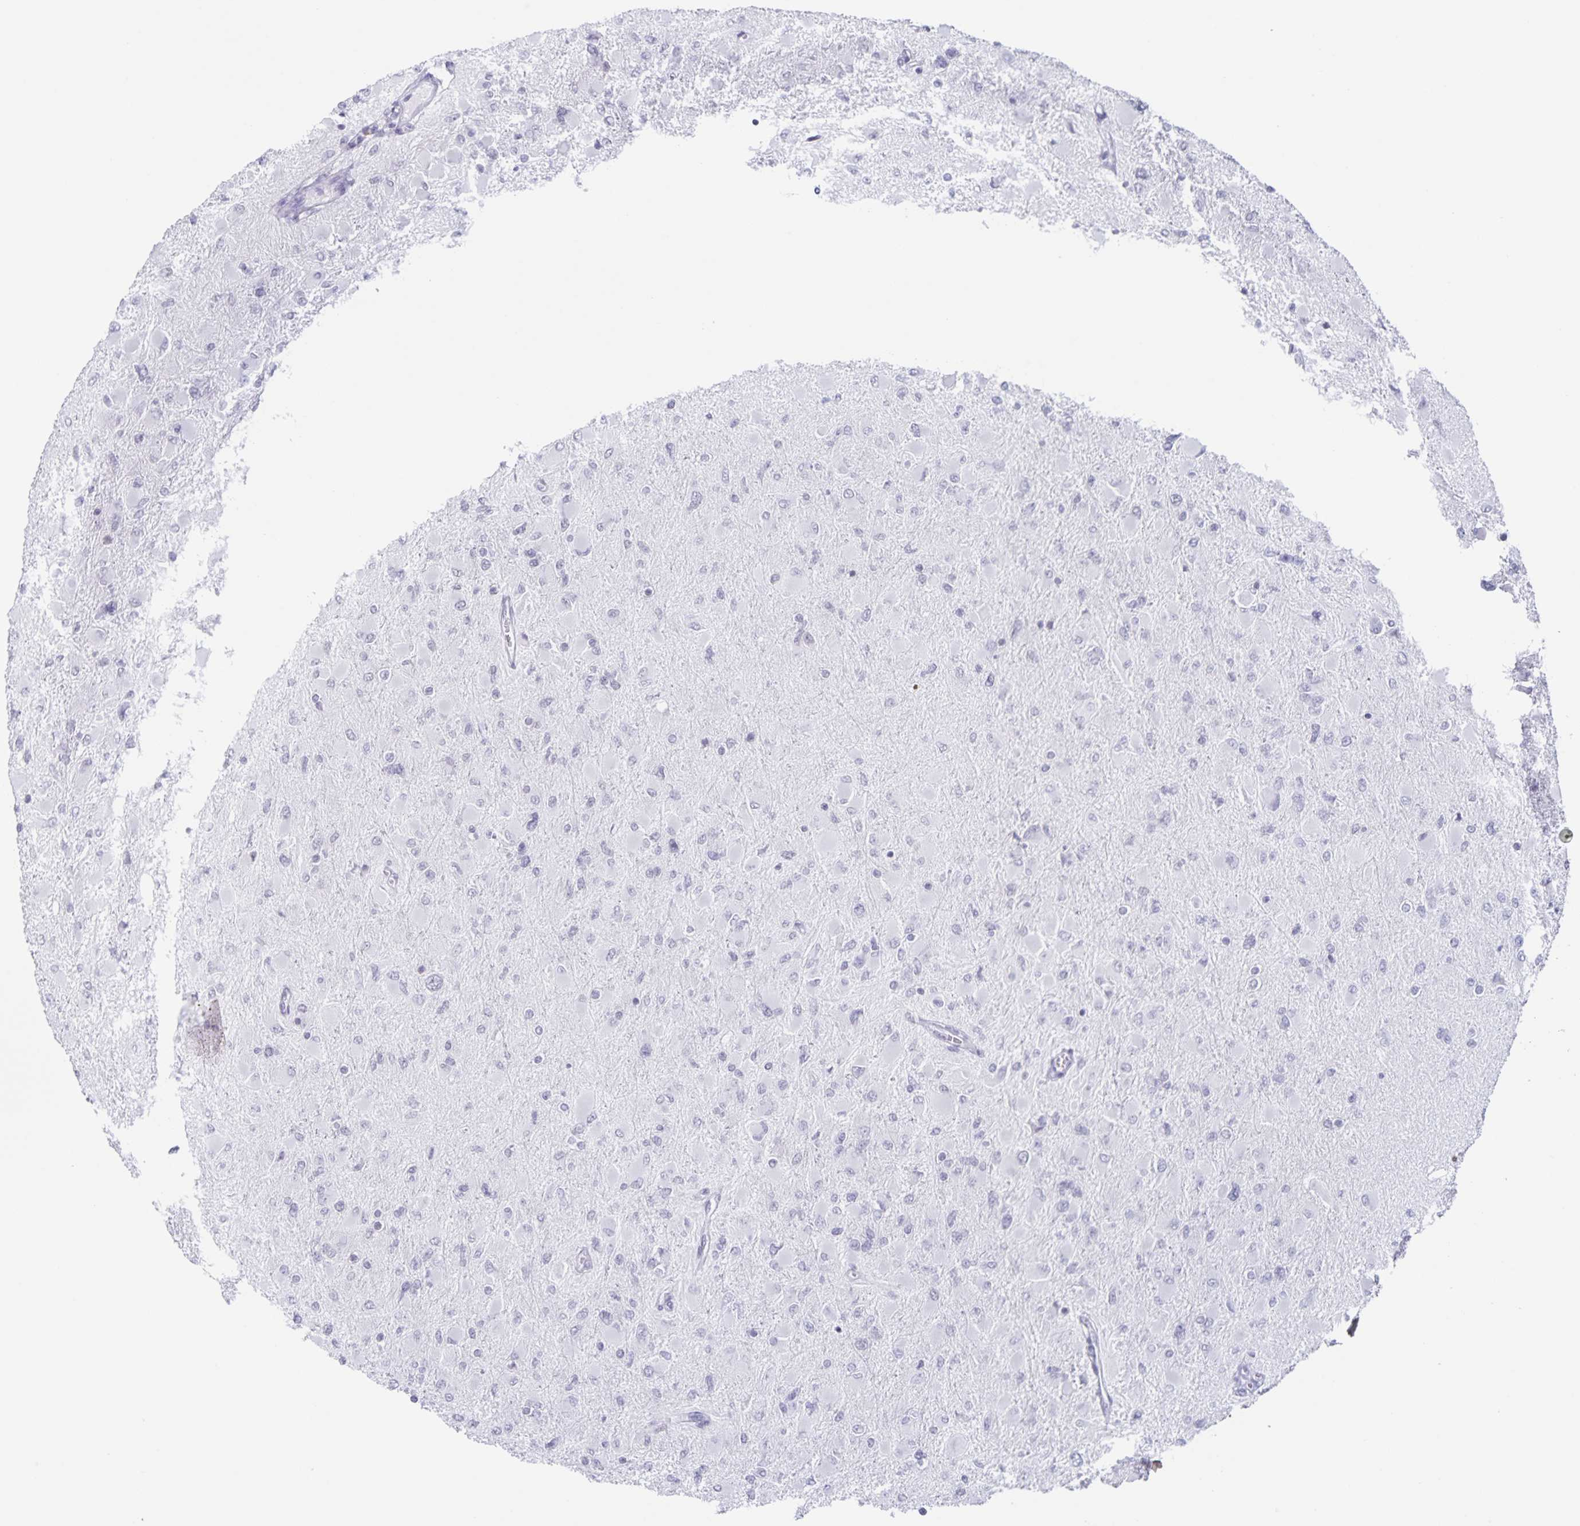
{"staining": {"intensity": "negative", "quantity": "none", "location": "none"}, "tissue": "glioma", "cell_type": "Tumor cells", "image_type": "cancer", "snomed": [{"axis": "morphology", "description": "Glioma, malignant, High grade"}, {"axis": "topography", "description": "Cerebral cortex"}], "caption": "High magnification brightfield microscopy of glioma stained with DAB (3,3'-diaminobenzidine) (brown) and counterstained with hematoxylin (blue): tumor cells show no significant staining.", "gene": "LCE6A", "patient": {"sex": "female", "age": 36}}